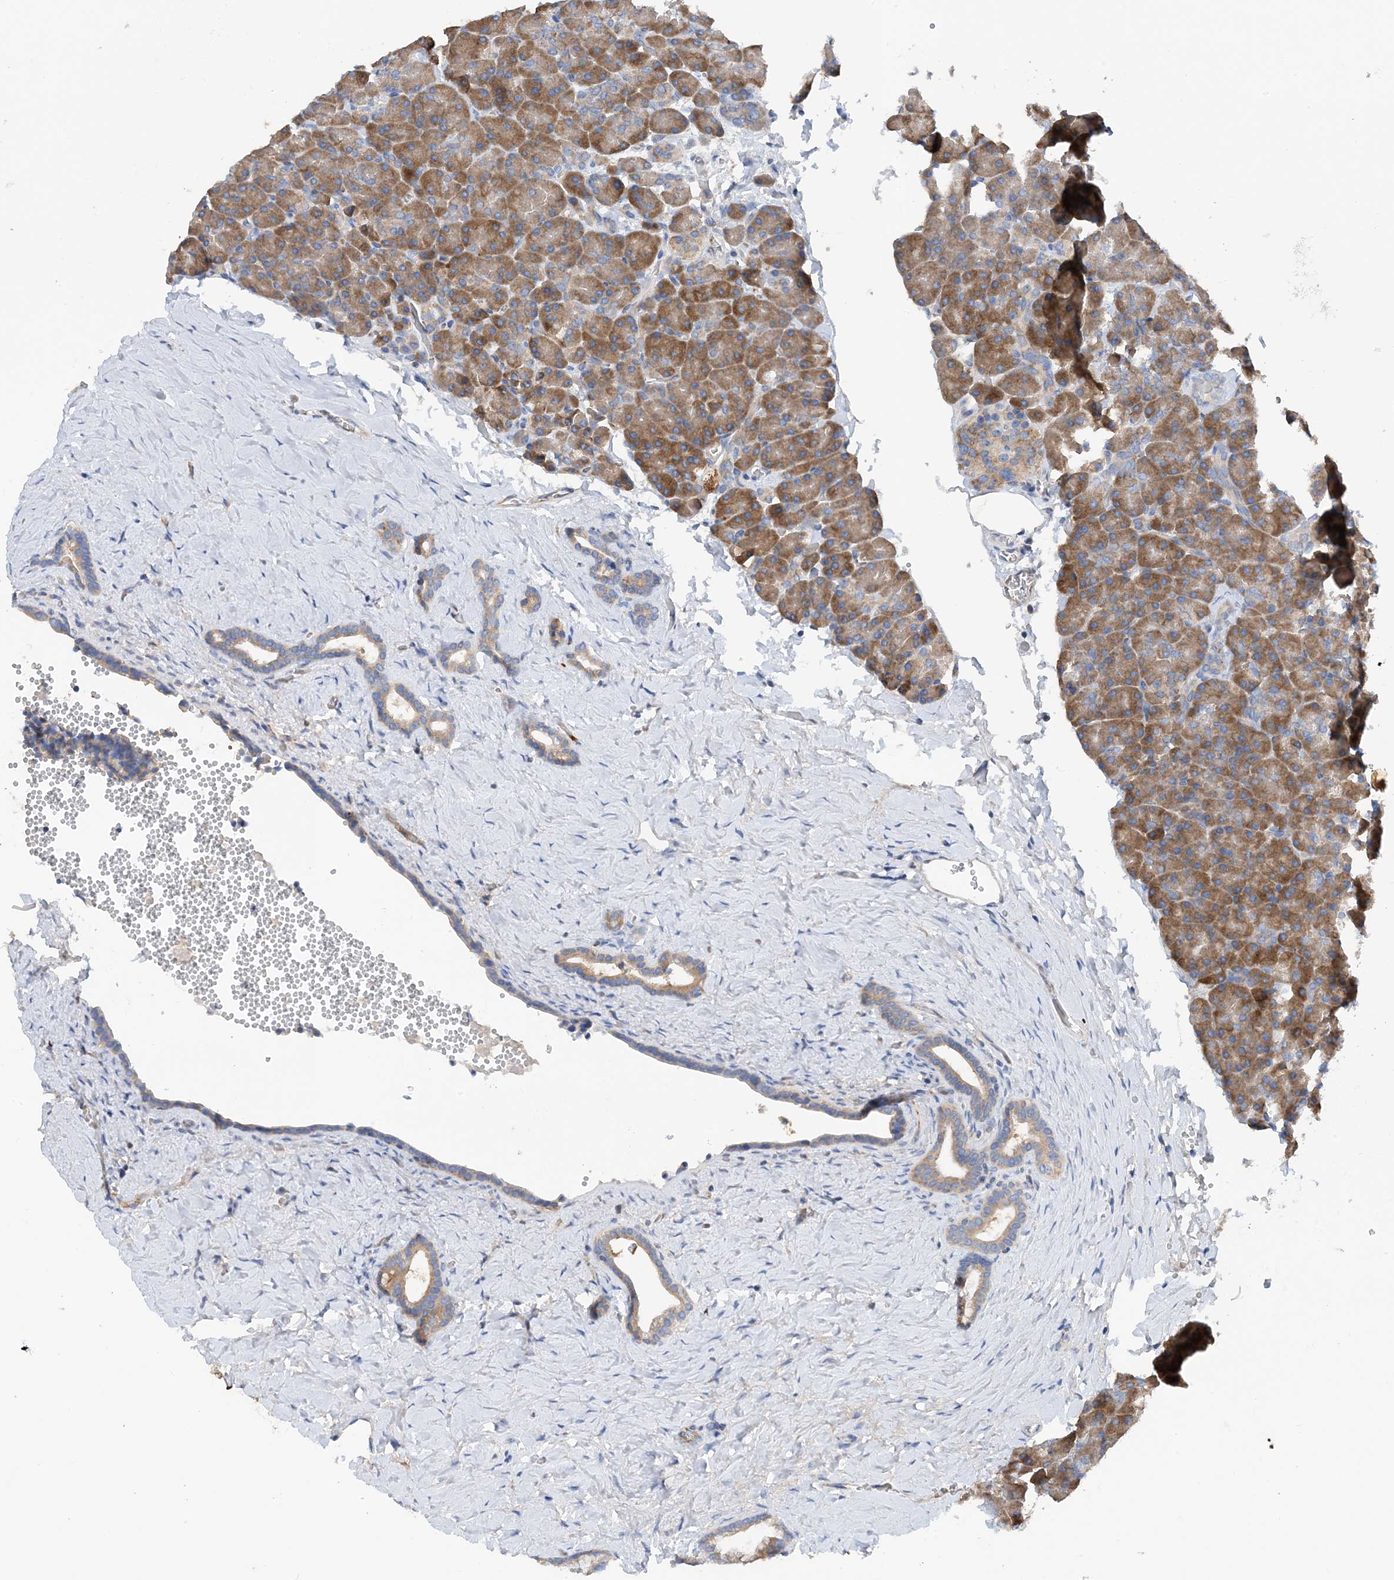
{"staining": {"intensity": "moderate", "quantity": ">75%", "location": "cytoplasmic/membranous"}, "tissue": "pancreas", "cell_type": "Exocrine glandular cells", "image_type": "normal", "snomed": [{"axis": "morphology", "description": "Normal tissue, NOS"}, {"axis": "morphology", "description": "Carcinoid, malignant, NOS"}, {"axis": "topography", "description": "Pancreas"}], "caption": "A medium amount of moderate cytoplasmic/membranous expression is identified in about >75% of exocrine glandular cells in benign pancreas. Immunohistochemistry (ihc) stains the protein in brown and the nuclei are stained blue.", "gene": "SLC5A11", "patient": {"sex": "female", "age": 35}}